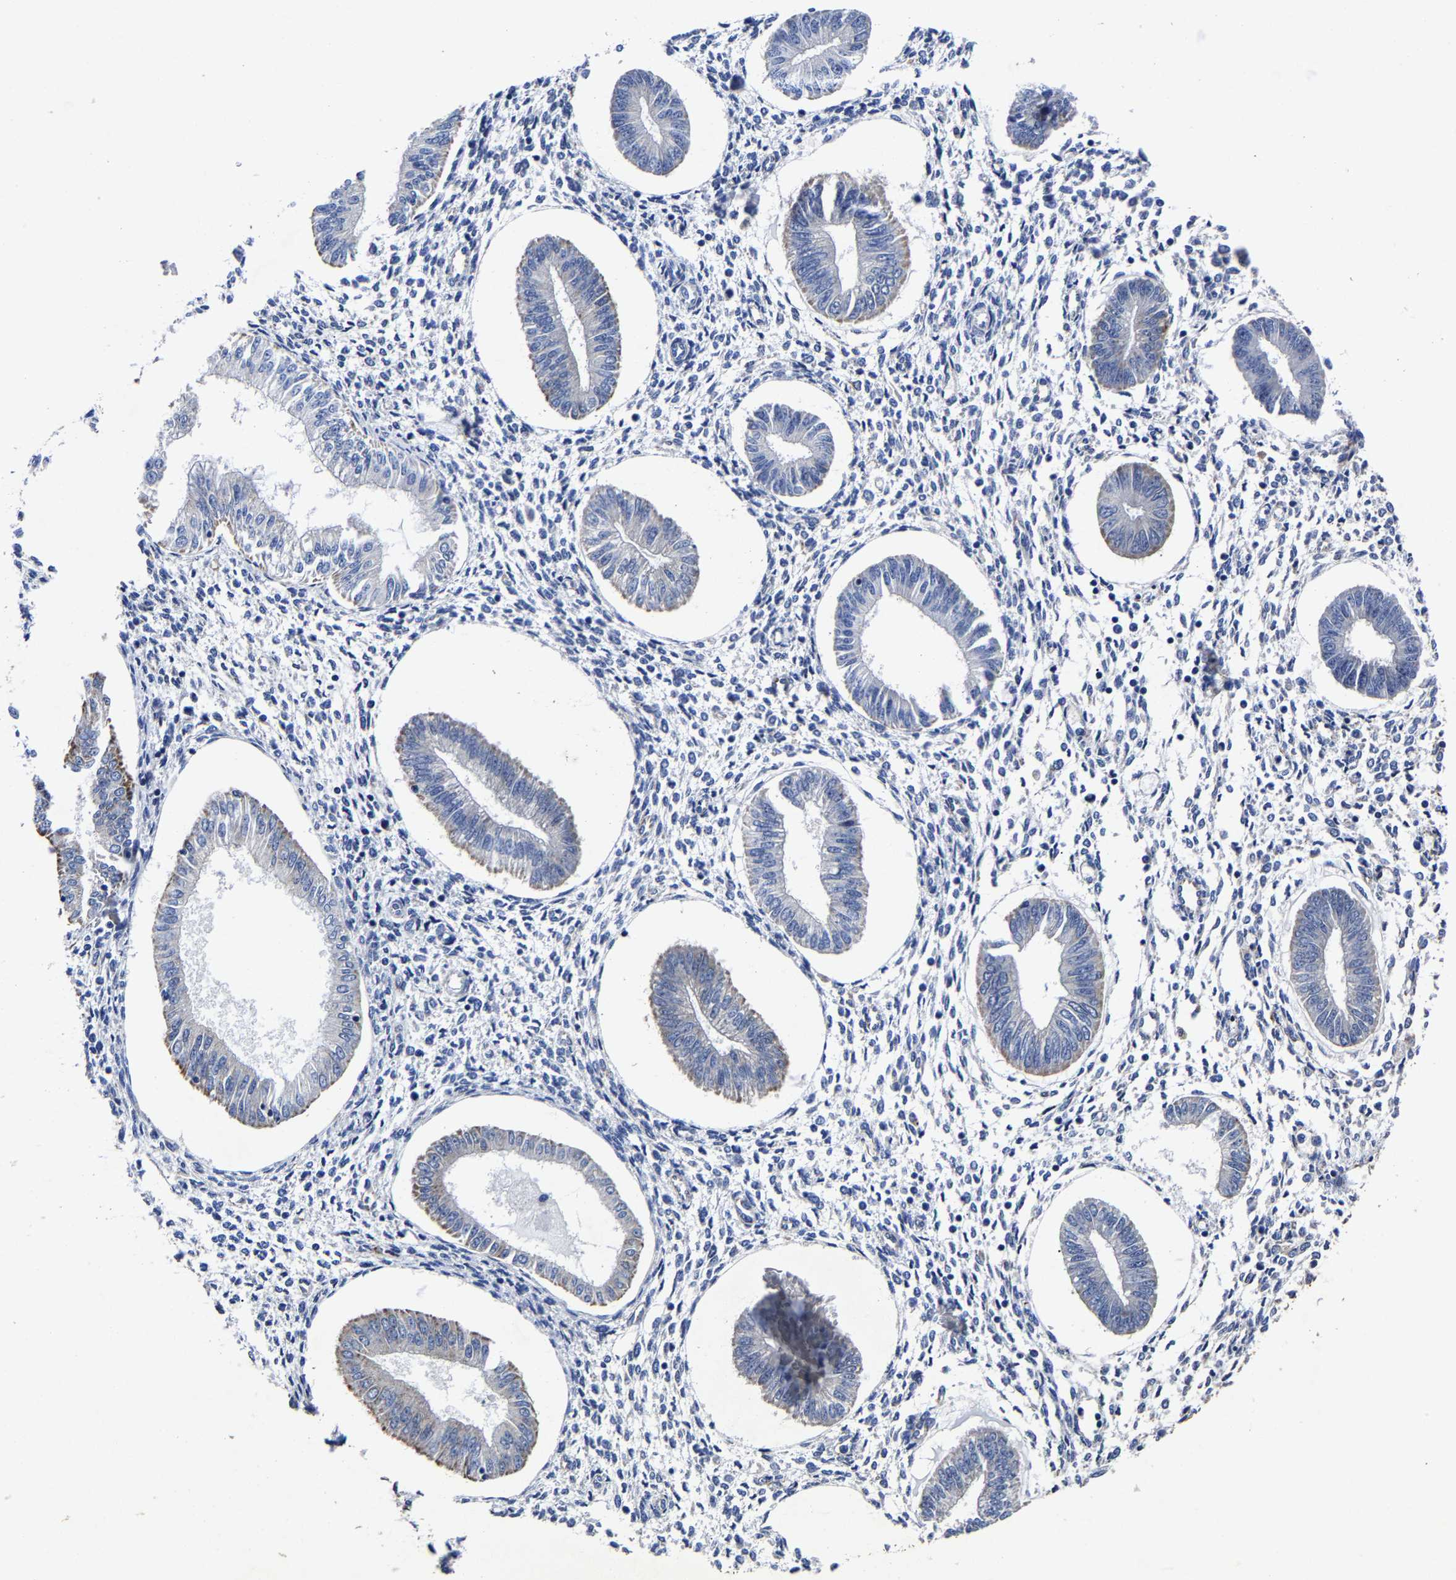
{"staining": {"intensity": "negative", "quantity": "none", "location": "none"}, "tissue": "endometrium", "cell_type": "Cells in endometrial stroma", "image_type": "normal", "snomed": [{"axis": "morphology", "description": "Normal tissue, NOS"}, {"axis": "topography", "description": "Endometrium"}], "caption": "A high-resolution image shows immunohistochemistry (IHC) staining of benign endometrium, which exhibits no significant expression in cells in endometrial stroma.", "gene": "AASS", "patient": {"sex": "female", "age": 50}}